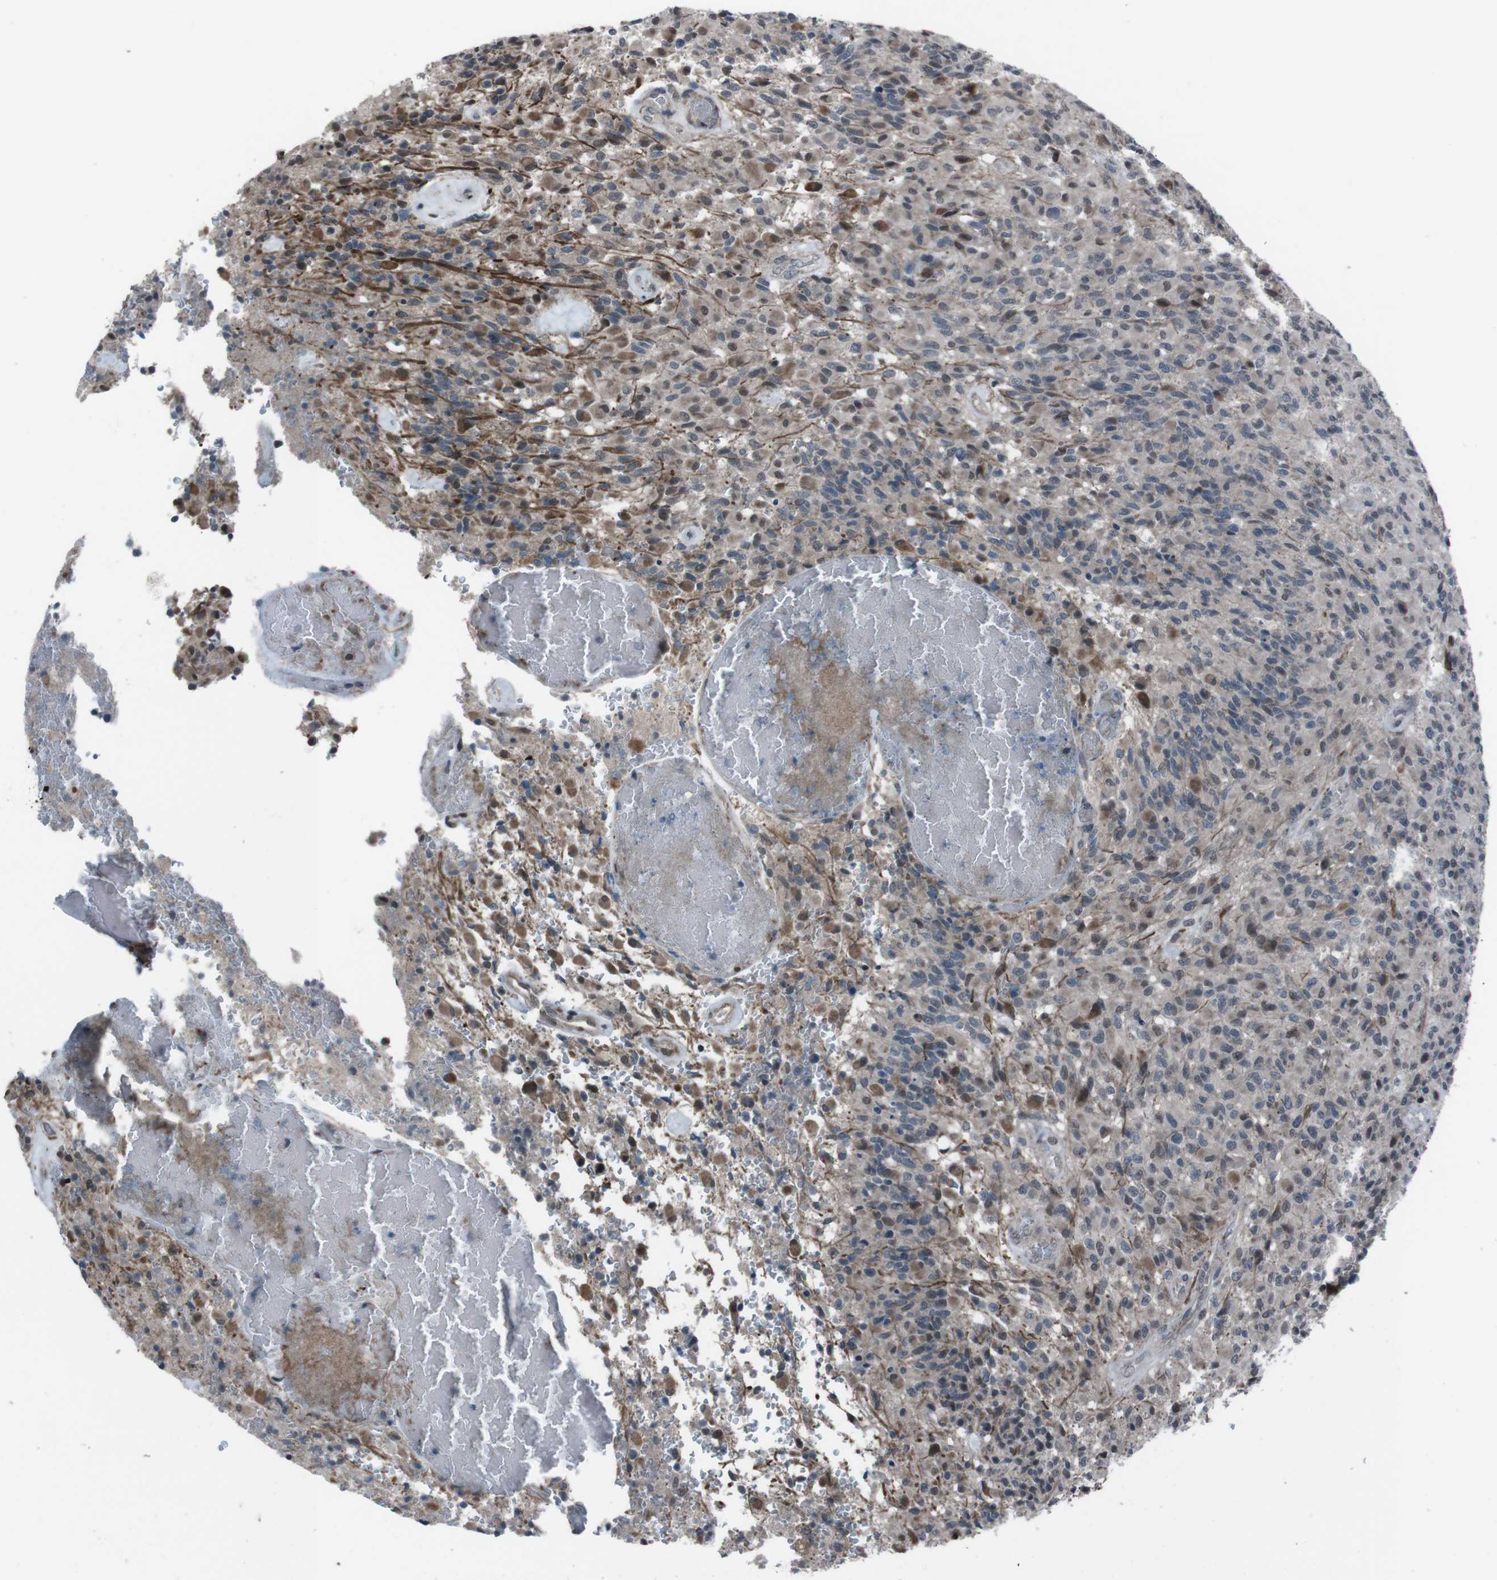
{"staining": {"intensity": "moderate", "quantity": "25%-75%", "location": "cytoplasmic/membranous,nuclear"}, "tissue": "glioma", "cell_type": "Tumor cells", "image_type": "cancer", "snomed": [{"axis": "morphology", "description": "Glioma, malignant, High grade"}, {"axis": "topography", "description": "Brain"}], "caption": "Immunohistochemical staining of glioma reveals medium levels of moderate cytoplasmic/membranous and nuclear protein staining in approximately 25%-75% of tumor cells. Using DAB (3,3'-diaminobenzidine) (brown) and hematoxylin (blue) stains, captured at high magnification using brightfield microscopy.", "gene": "SS18L1", "patient": {"sex": "male", "age": 71}}